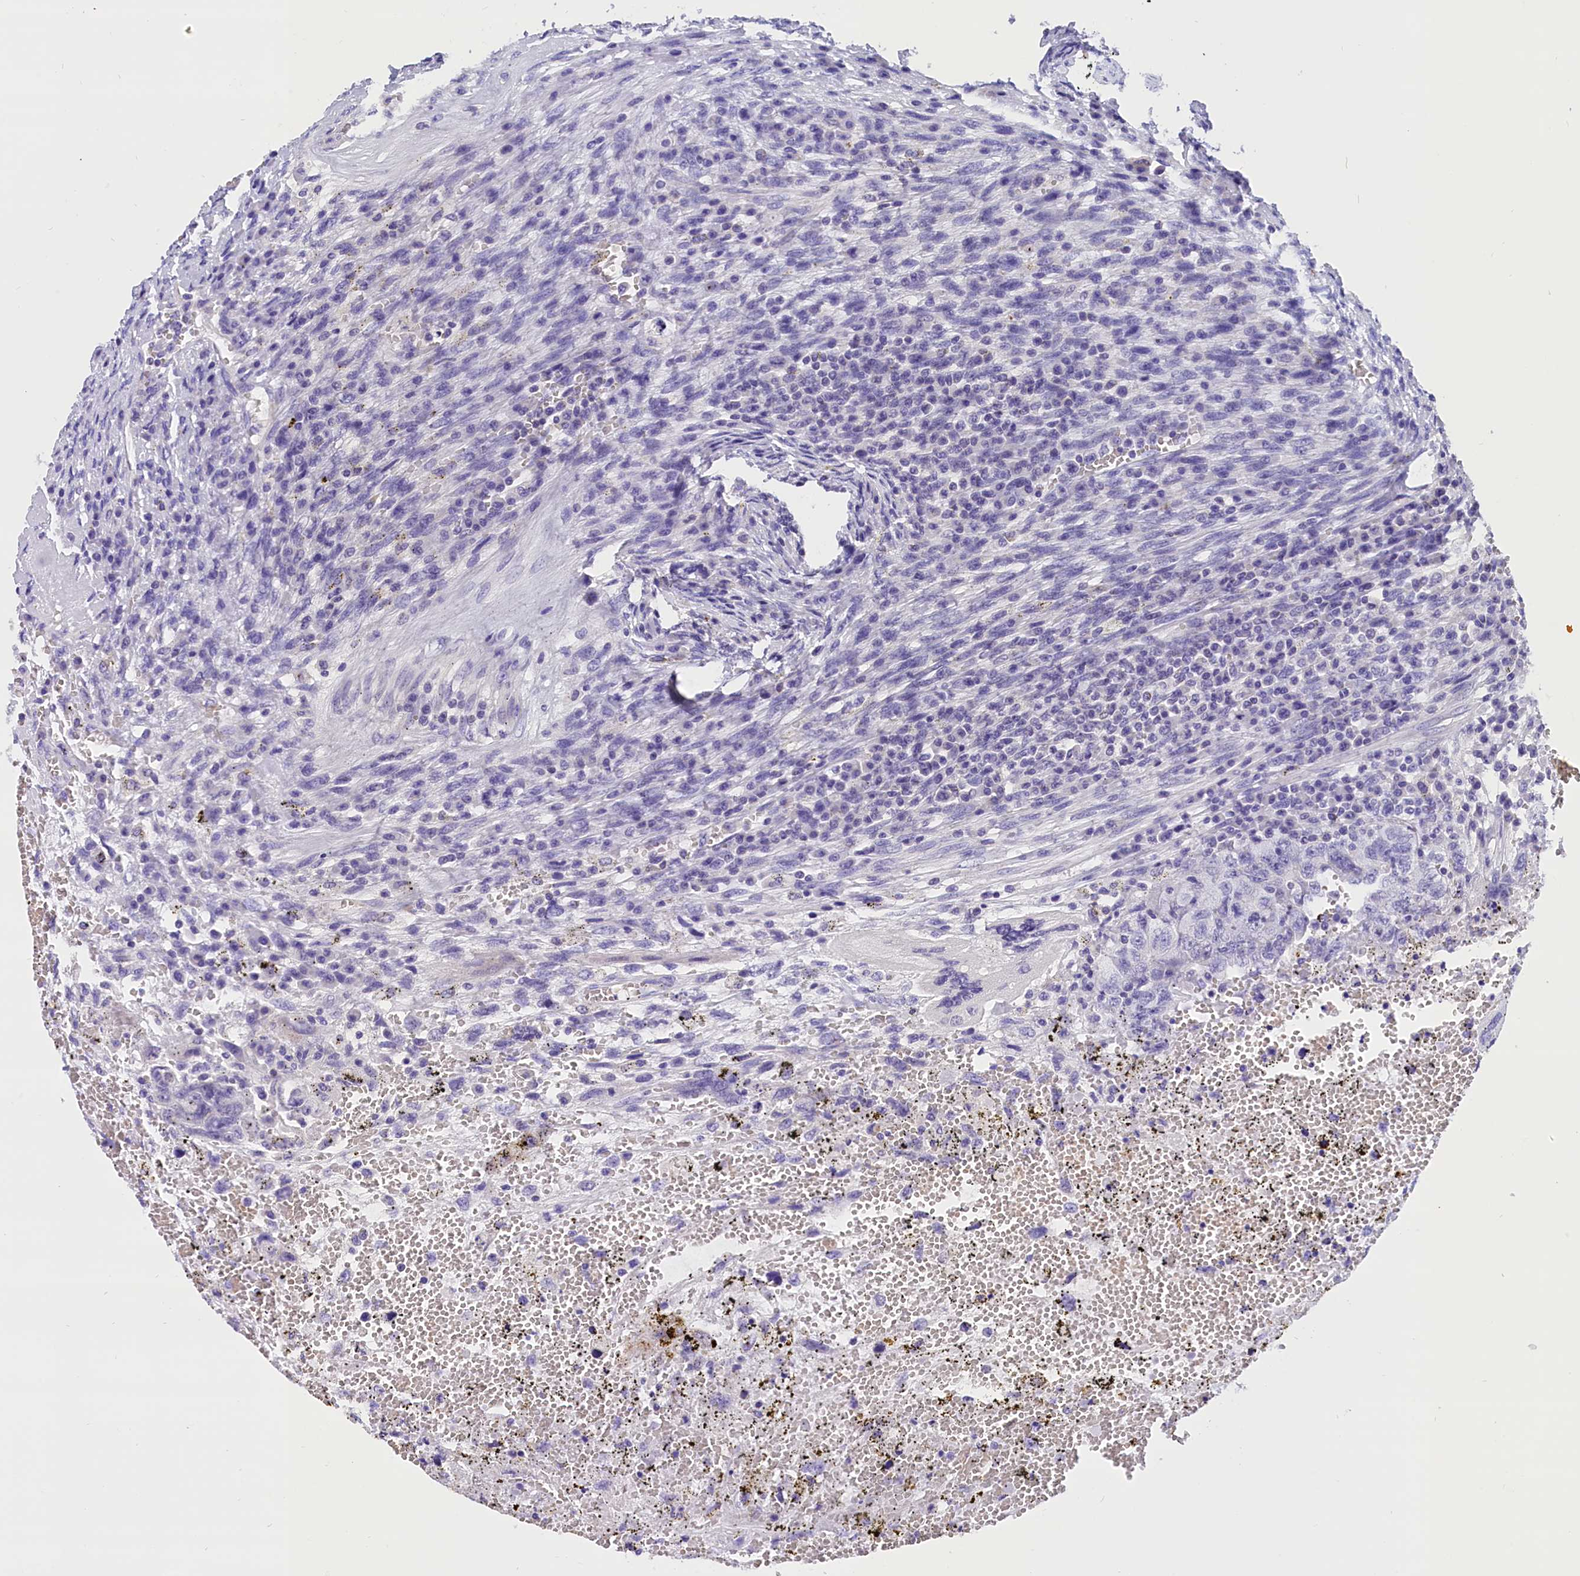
{"staining": {"intensity": "negative", "quantity": "none", "location": "none"}, "tissue": "testis cancer", "cell_type": "Tumor cells", "image_type": "cancer", "snomed": [{"axis": "morphology", "description": "Carcinoma, Embryonal, NOS"}, {"axis": "topography", "description": "Testis"}], "caption": "There is no significant expression in tumor cells of testis embryonal carcinoma.", "gene": "ABAT", "patient": {"sex": "male", "age": 26}}